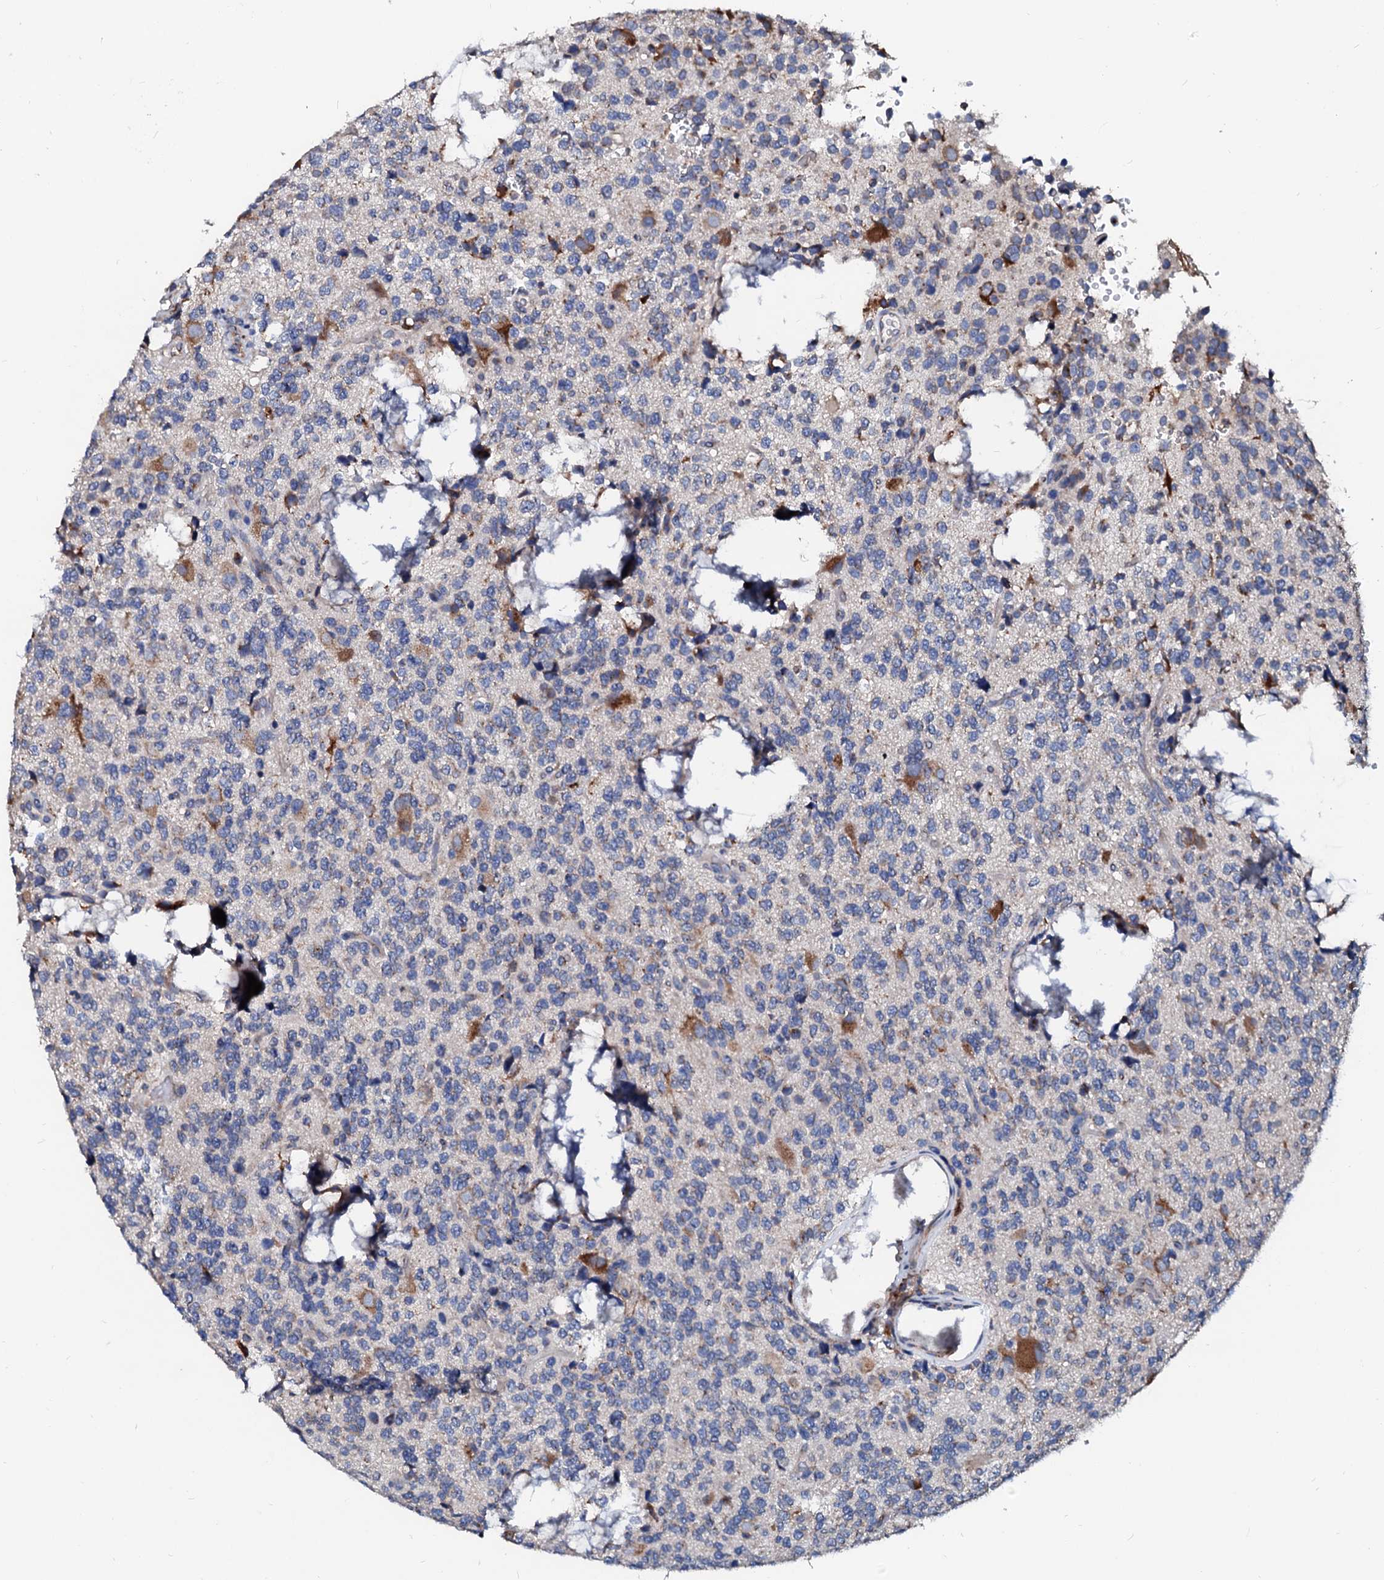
{"staining": {"intensity": "moderate", "quantity": "<25%", "location": "cytoplasmic/membranous"}, "tissue": "glioma", "cell_type": "Tumor cells", "image_type": "cancer", "snomed": [{"axis": "morphology", "description": "Glioma, malignant, High grade"}, {"axis": "topography", "description": "Brain"}], "caption": "High-grade glioma (malignant) tissue demonstrates moderate cytoplasmic/membranous staining in about <25% of tumor cells, visualized by immunohistochemistry. (brown staining indicates protein expression, while blue staining denotes nuclei).", "gene": "LMAN1", "patient": {"sex": "female", "age": 62}}